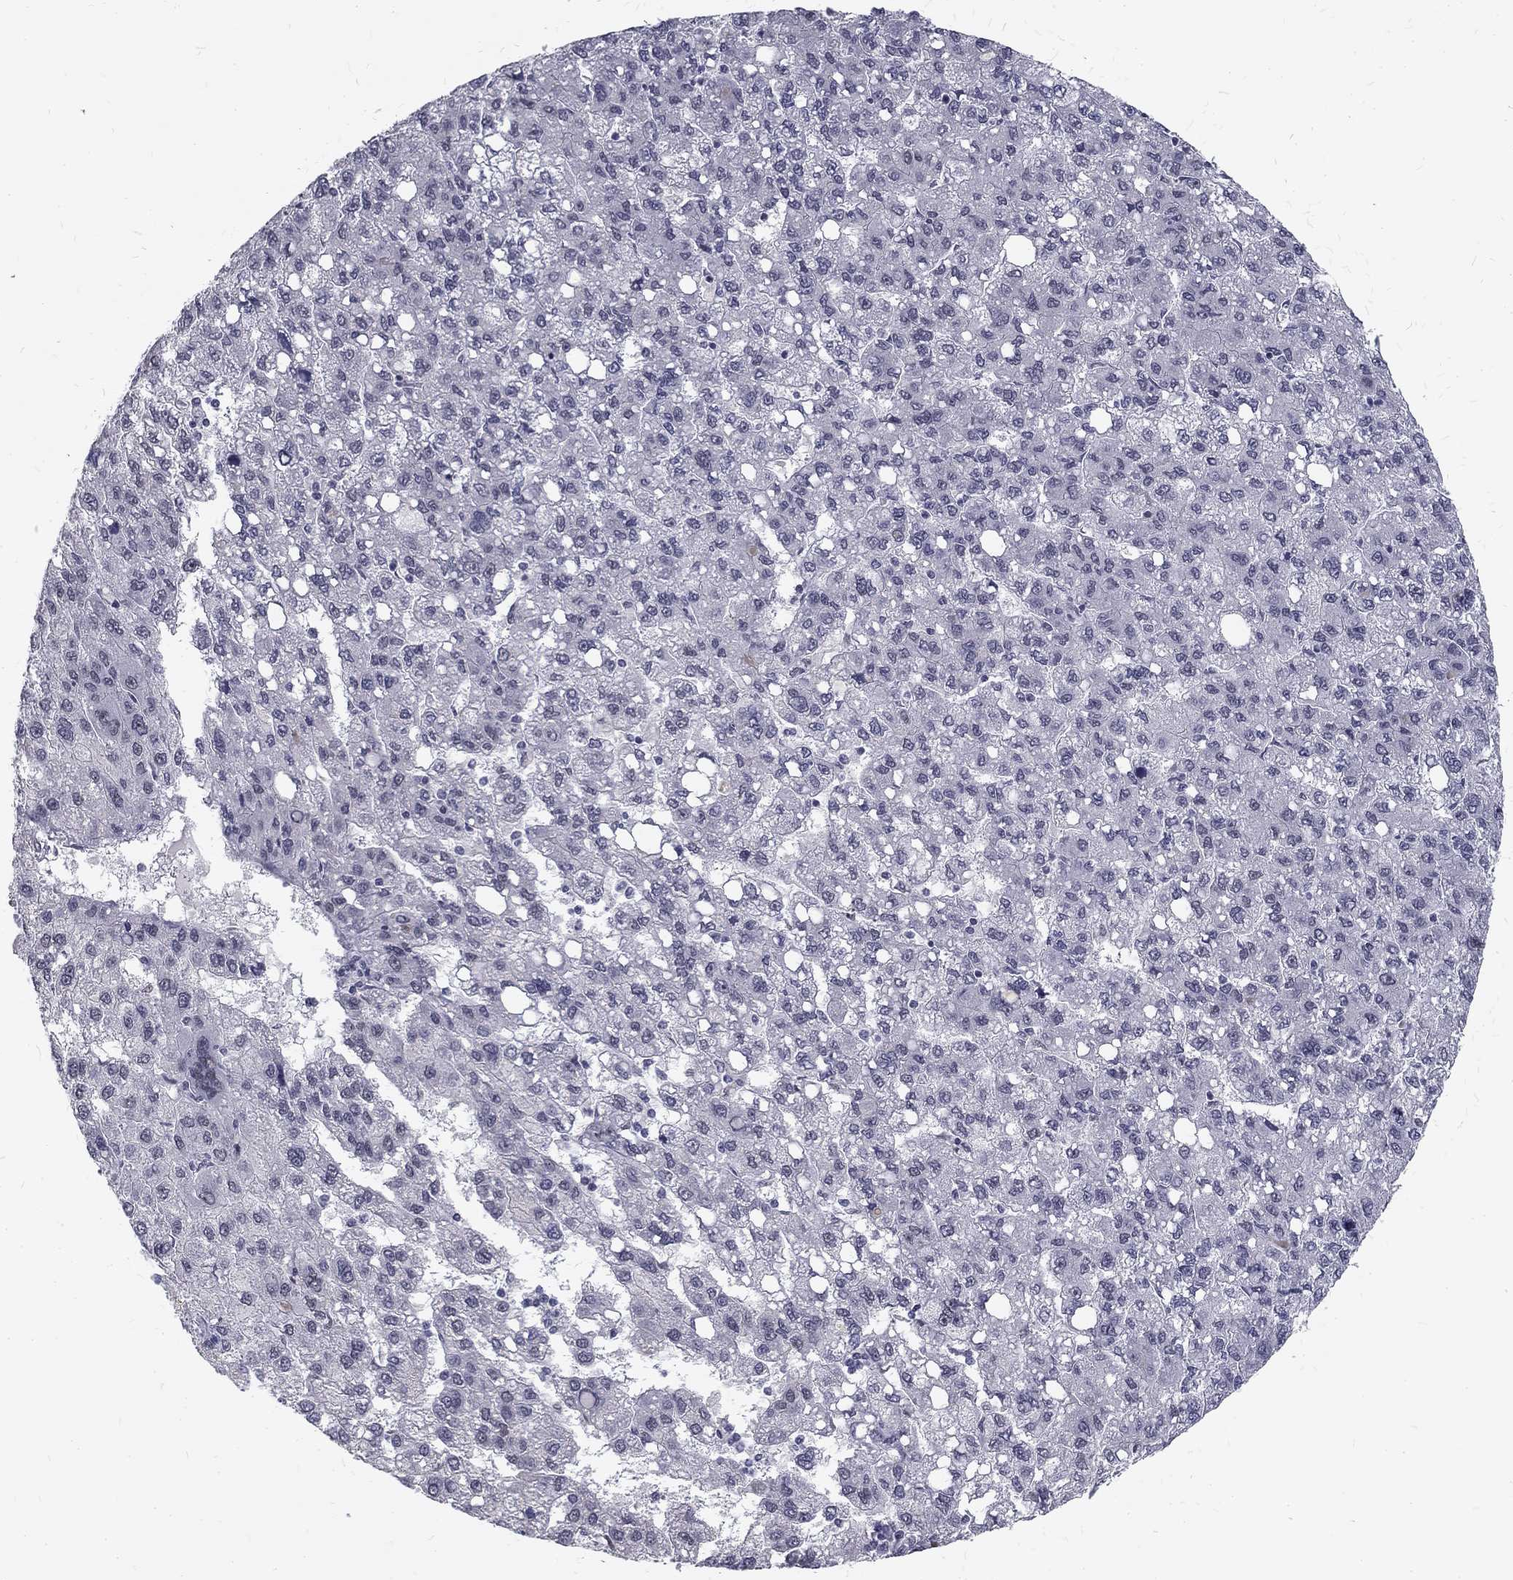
{"staining": {"intensity": "negative", "quantity": "none", "location": "none"}, "tissue": "liver cancer", "cell_type": "Tumor cells", "image_type": "cancer", "snomed": [{"axis": "morphology", "description": "Carcinoma, Hepatocellular, NOS"}, {"axis": "topography", "description": "Liver"}], "caption": "IHC of human liver cancer exhibits no staining in tumor cells.", "gene": "SNORC", "patient": {"sex": "female", "age": 82}}